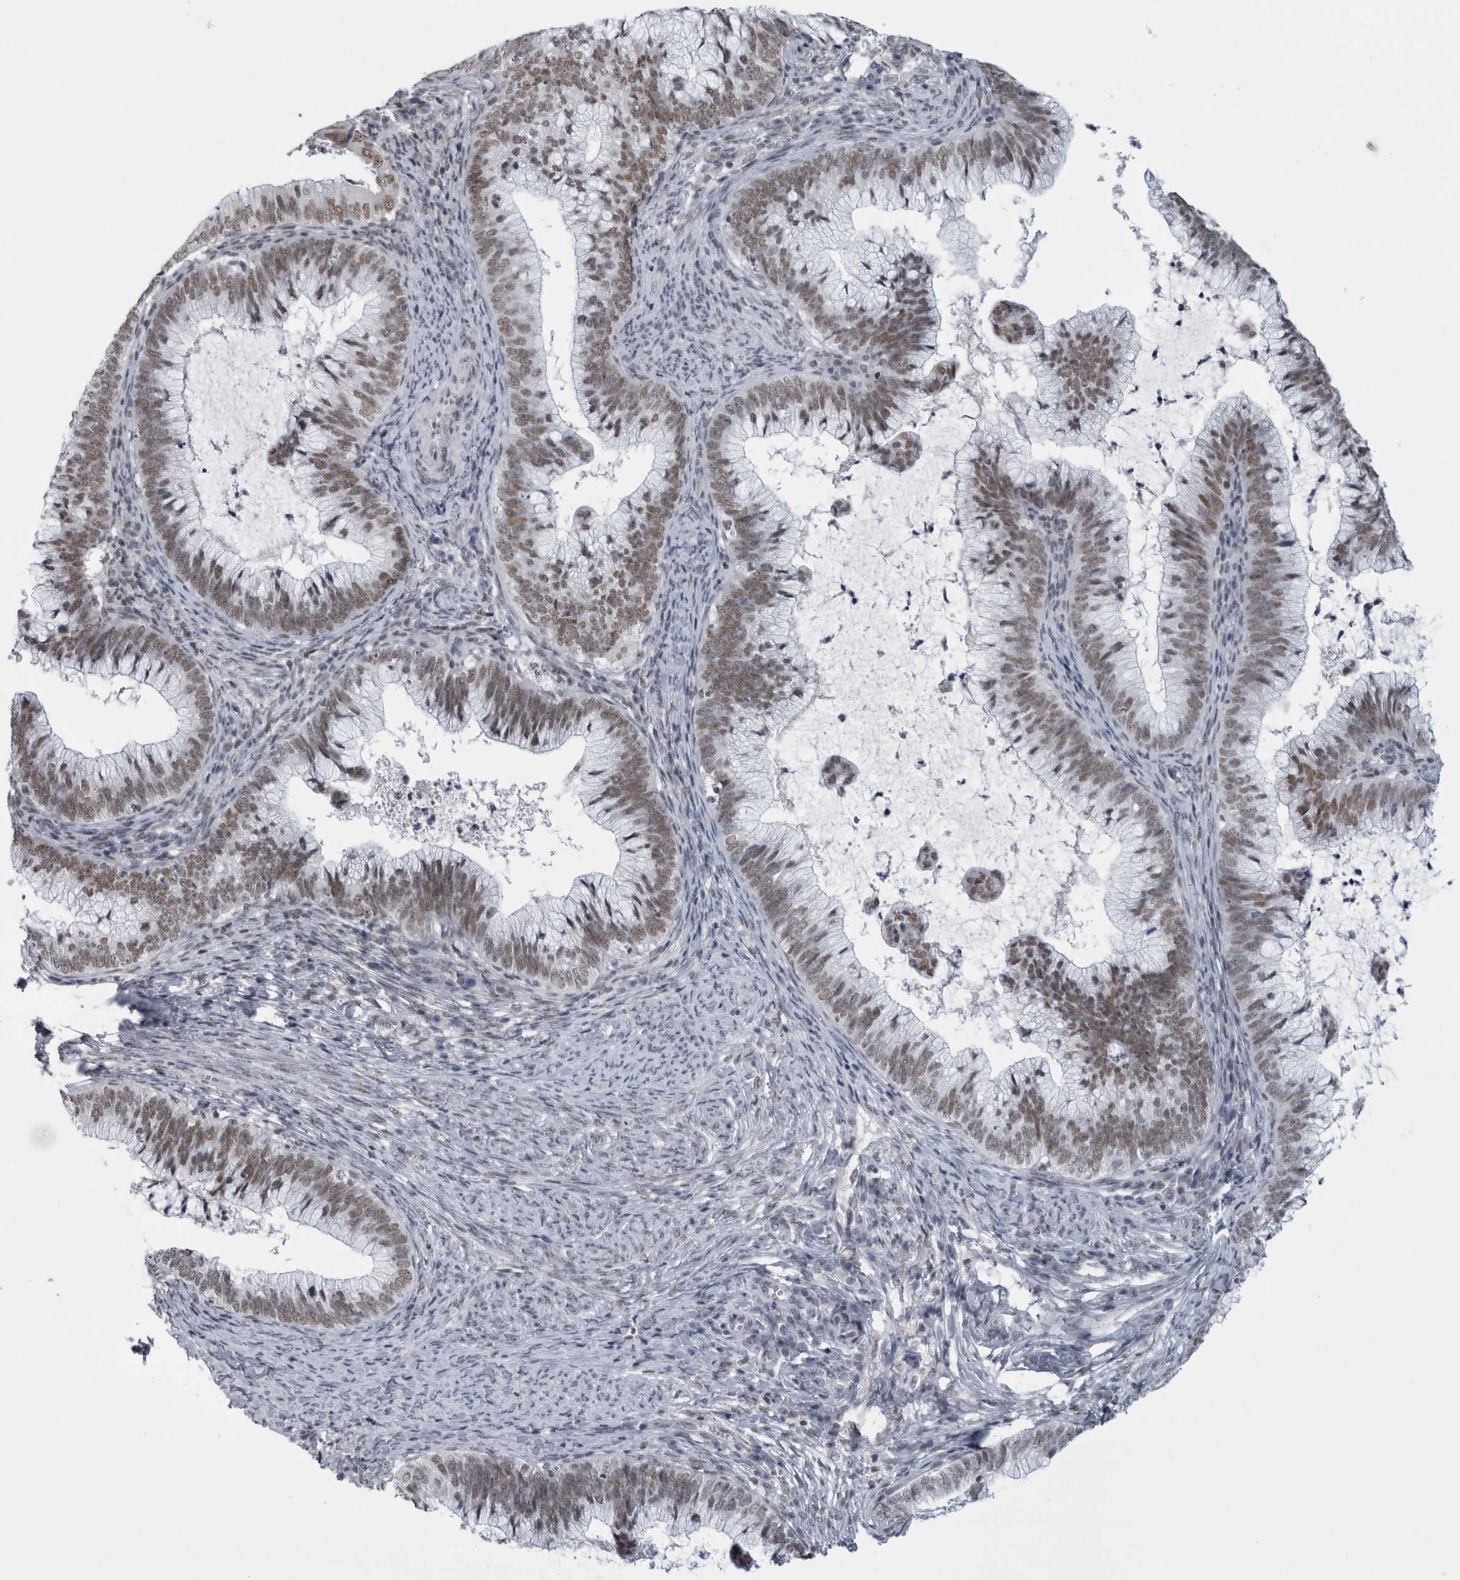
{"staining": {"intensity": "weak", "quantity": ">75%", "location": "nuclear"}, "tissue": "cervical cancer", "cell_type": "Tumor cells", "image_type": "cancer", "snomed": [{"axis": "morphology", "description": "Adenocarcinoma, NOS"}, {"axis": "topography", "description": "Cervix"}], "caption": "A brown stain highlights weak nuclear expression of a protein in human cervical cancer tumor cells.", "gene": "ARID4B", "patient": {"sex": "female", "age": 36}}